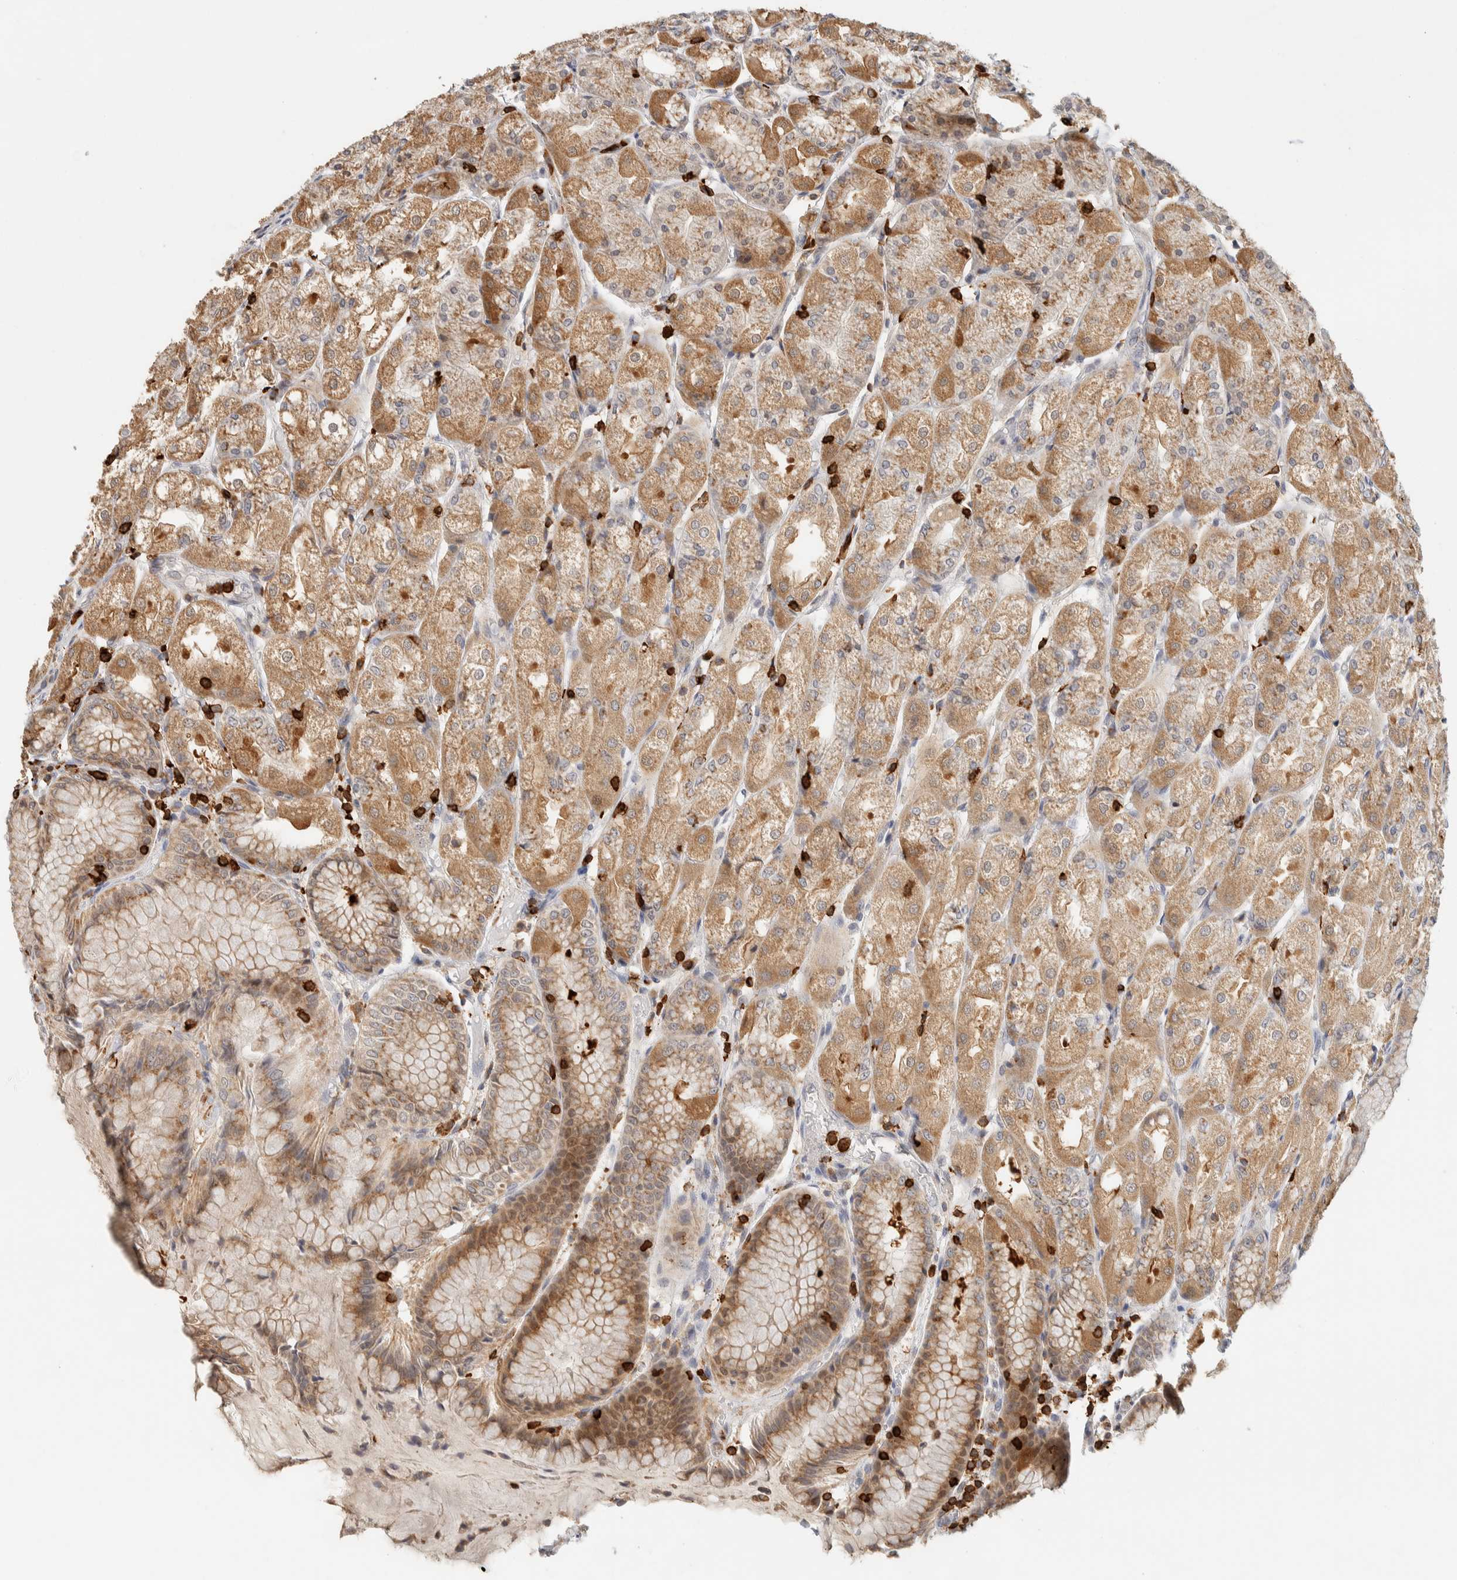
{"staining": {"intensity": "moderate", "quantity": ">75%", "location": "cytoplasmic/membranous"}, "tissue": "stomach", "cell_type": "Glandular cells", "image_type": "normal", "snomed": [{"axis": "morphology", "description": "Normal tissue, NOS"}, {"axis": "topography", "description": "Stomach, upper"}], "caption": "Brown immunohistochemical staining in normal human stomach exhibits moderate cytoplasmic/membranous expression in approximately >75% of glandular cells. The protein is shown in brown color, while the nuclei are stained blue.", "gene": "RUNDC1", "patient": {"sex": "male", "age": 72}}